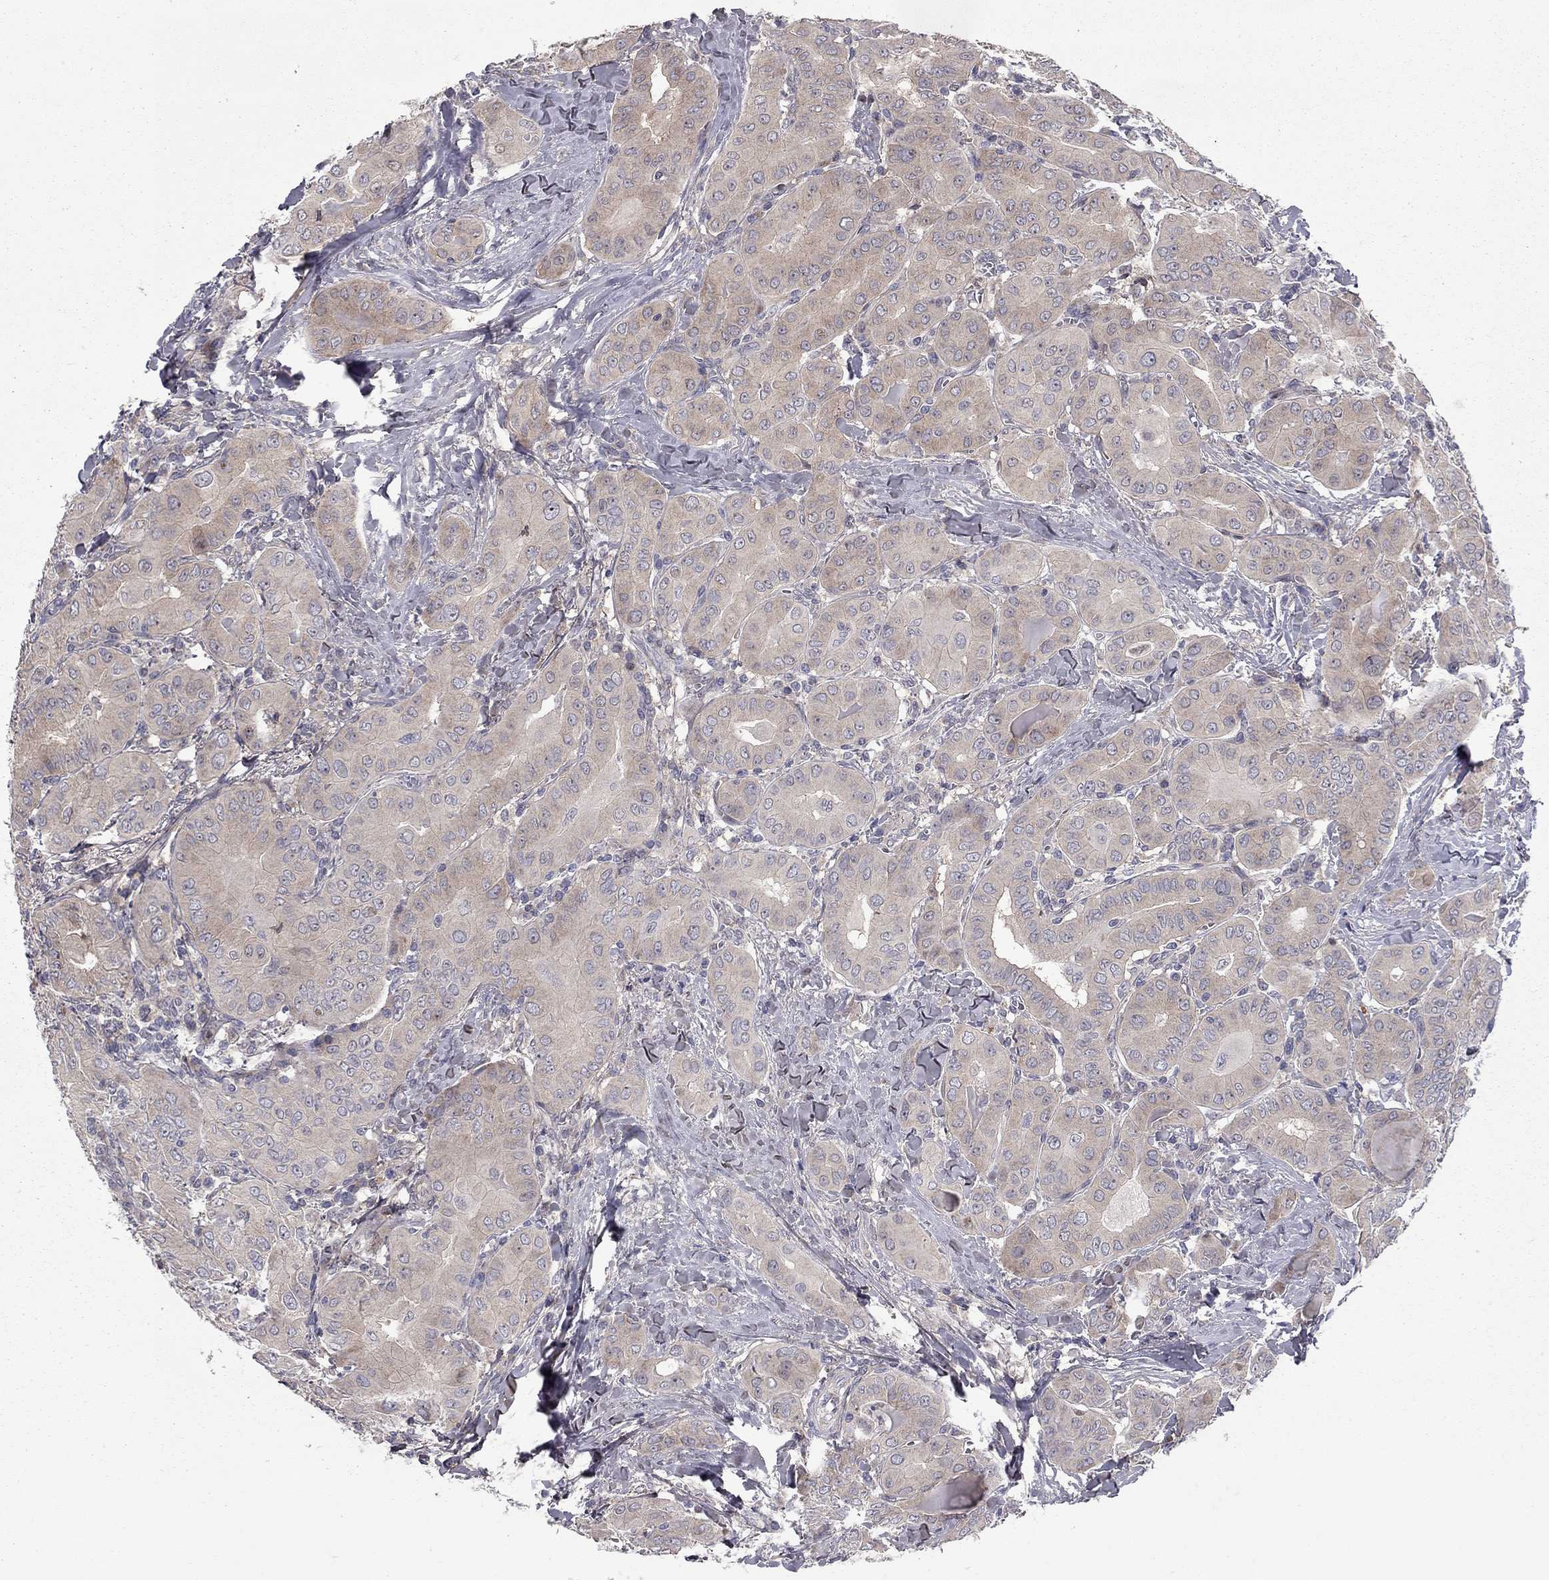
{"staining": {"intensity": "weak", "quantity": ">75%", "location": "cytoplasmic/membranous"}, "tissue": "thyroid cancer", "cell_type": "Tumor cells", "image_type": "cancer", "snomed": [{"axis": "morphology", "description": "Papillary adenocarcinoma, NOS"}, {"axis": "topography", "description": "Thyroid gland"}], "caption": "A micrograph of human thyroid cancer (papillary adenocarcinoma) stained for a protein exhibits weak cytoplasmic/membranous brown staining in tumor cells.", "gene": "DUSP7", "patient": {"sex": "female", "age": 37}}